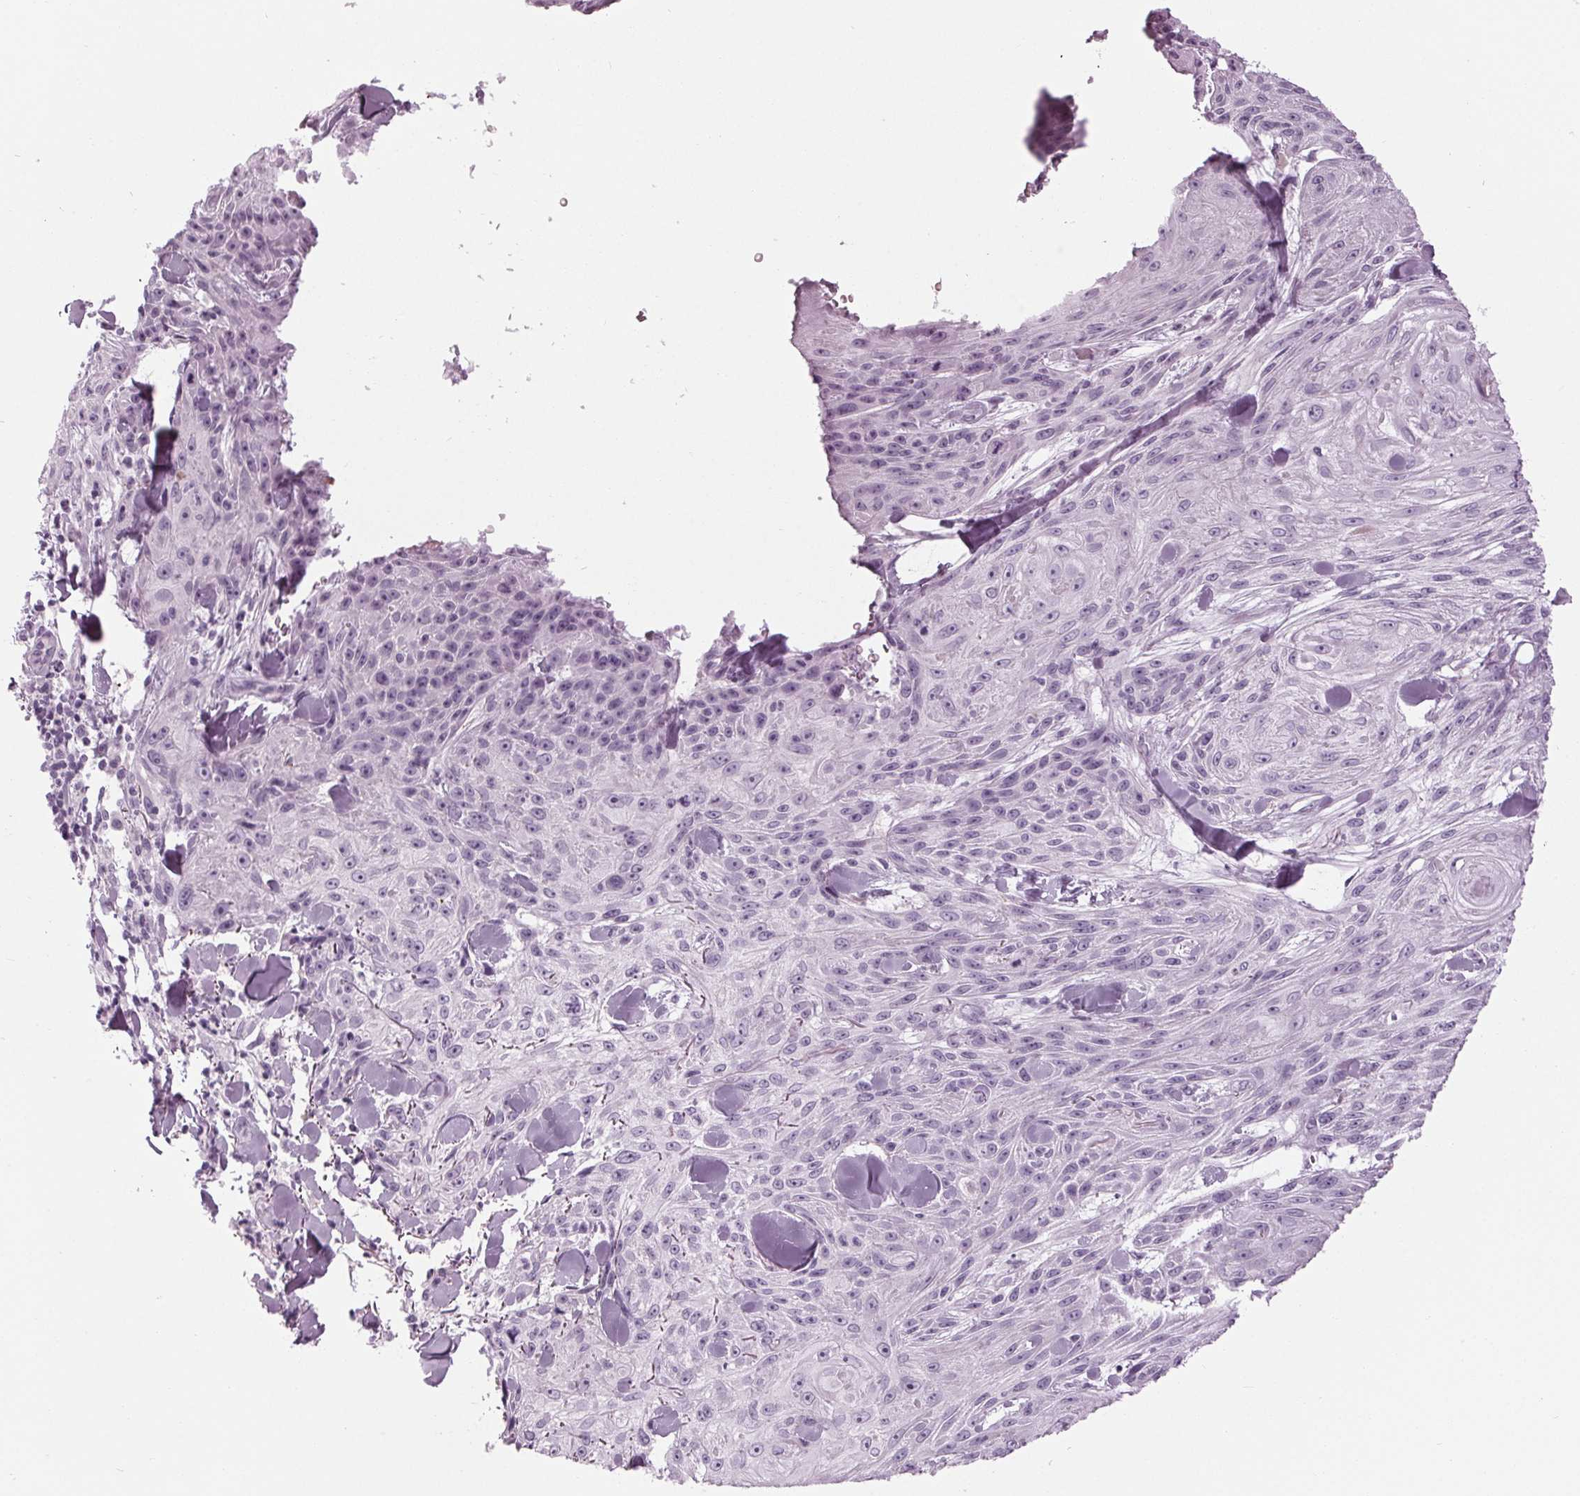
{"staining": {"intensity": "negative", "quantity": "none", "location": "none"}, "tissue": "skin cancer", "cell_type": "Tumor cells", "image_type": "cancer", "snomed": [{"axis": "morphology", "description": "Squamous cell carcinoma, NOS"}, {"axis": "topography", "description": "Skin"}], "caption": "Tumor cells are negative for brown protein staining in skin cancer. (Stains: DAB (3,3'-diaminobenzidine) immunohistochemistry (IHC) with hematoxylin counter stain, Microscopy: brightfield microscopy at high magnification).", "gene": "CYP3A43", "patient": {"sex": "male", "age": 88}}